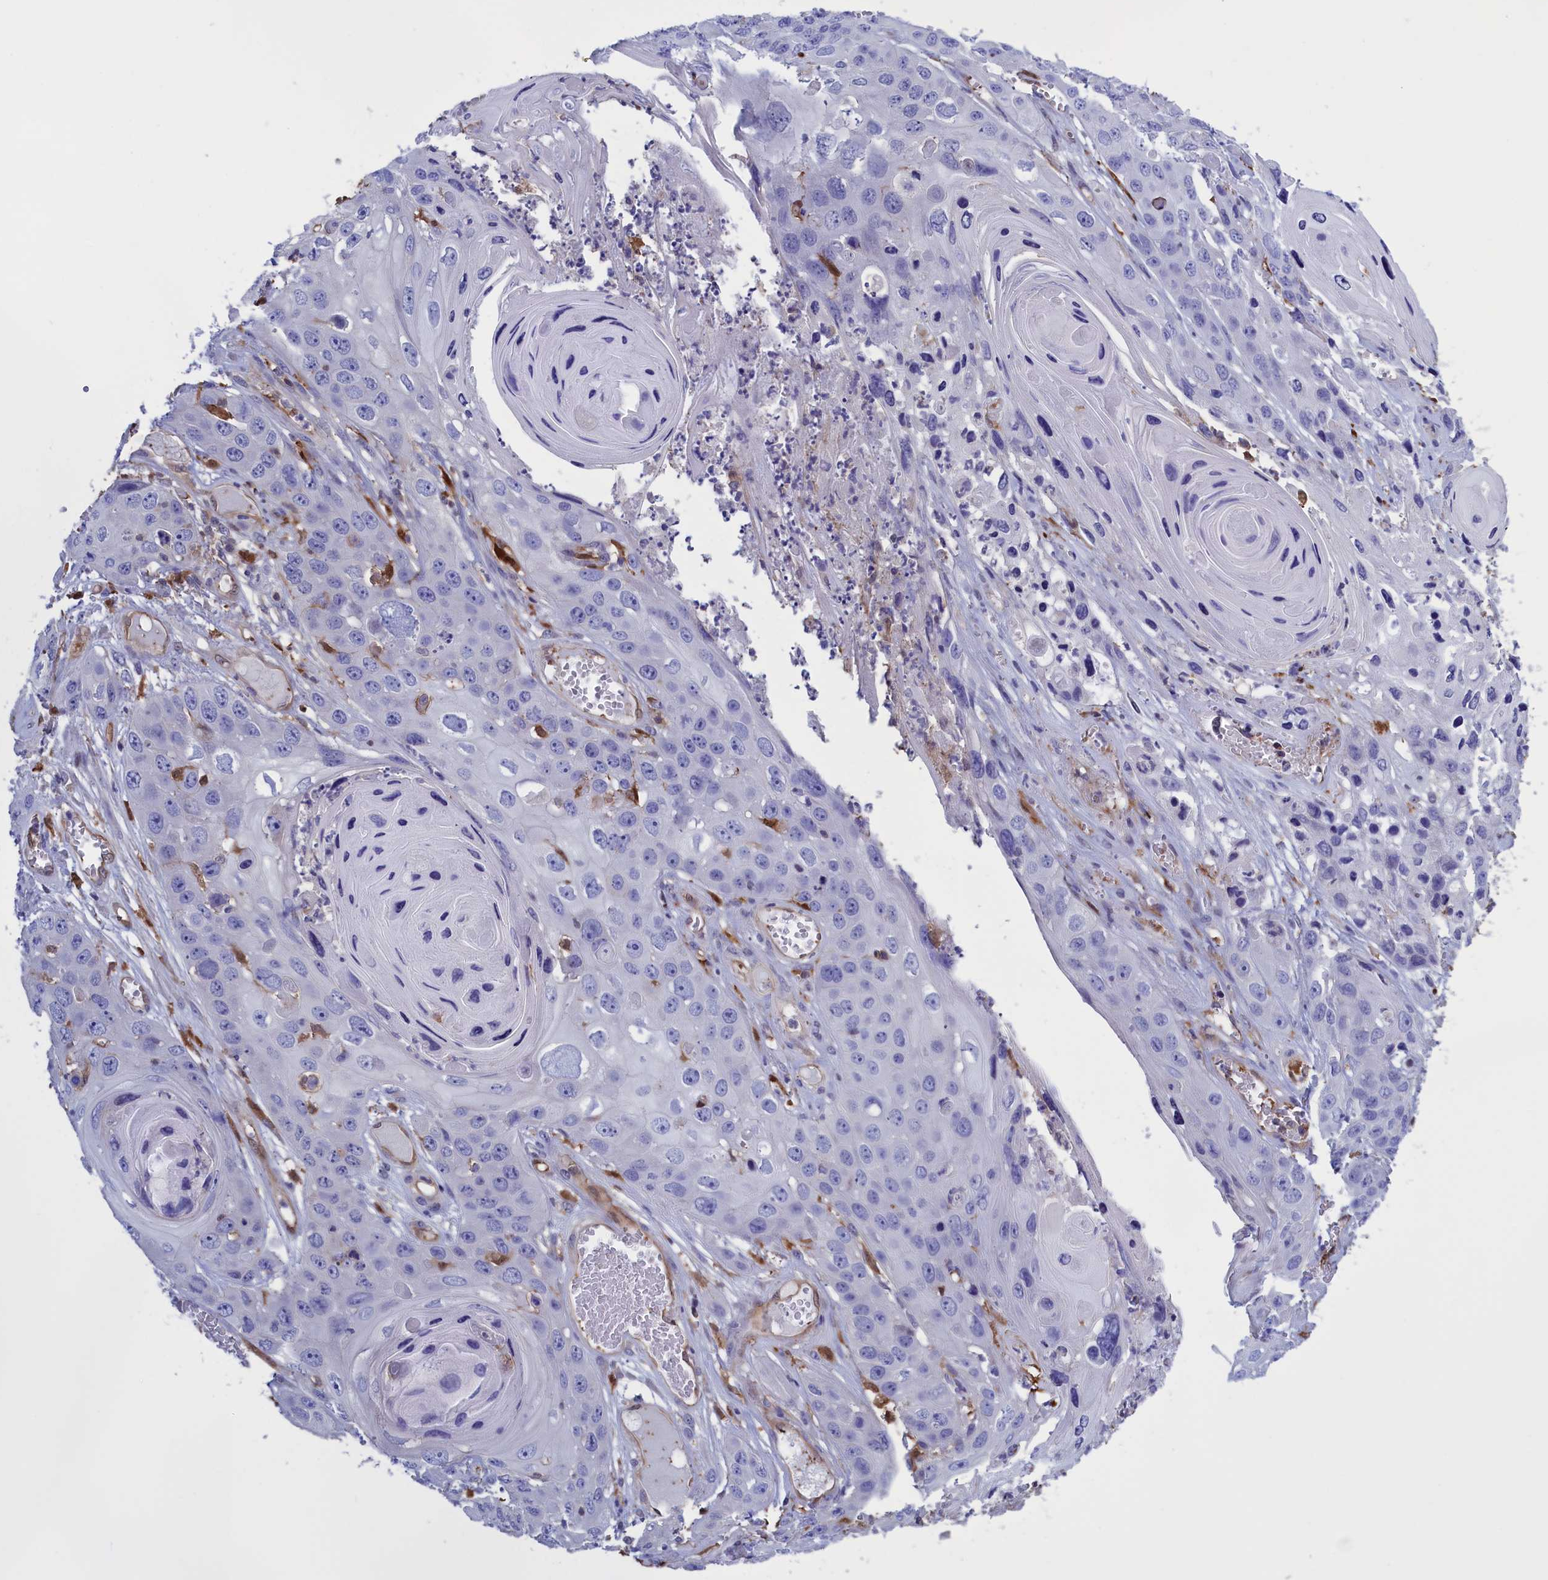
{"staining": {"intensity": "negative", "quantity": "none", "location": "none"}, "tissue": "skin cancer", "cell_type": "Tumor cells", "image_type": "cancer", "snomed": [{"axis": "morphology", "description": "Squamous cell carcinoma, NOS"}, {"axis": "topography", "description": "Skin"}], "caption": "Tumor cells show no significant expression in skin cancer. (Immunohistochemistry, brightfield microscopy, high magnification).", "gene": "ARHGAP18", "patient": {"sex": "male", "age": 55}}